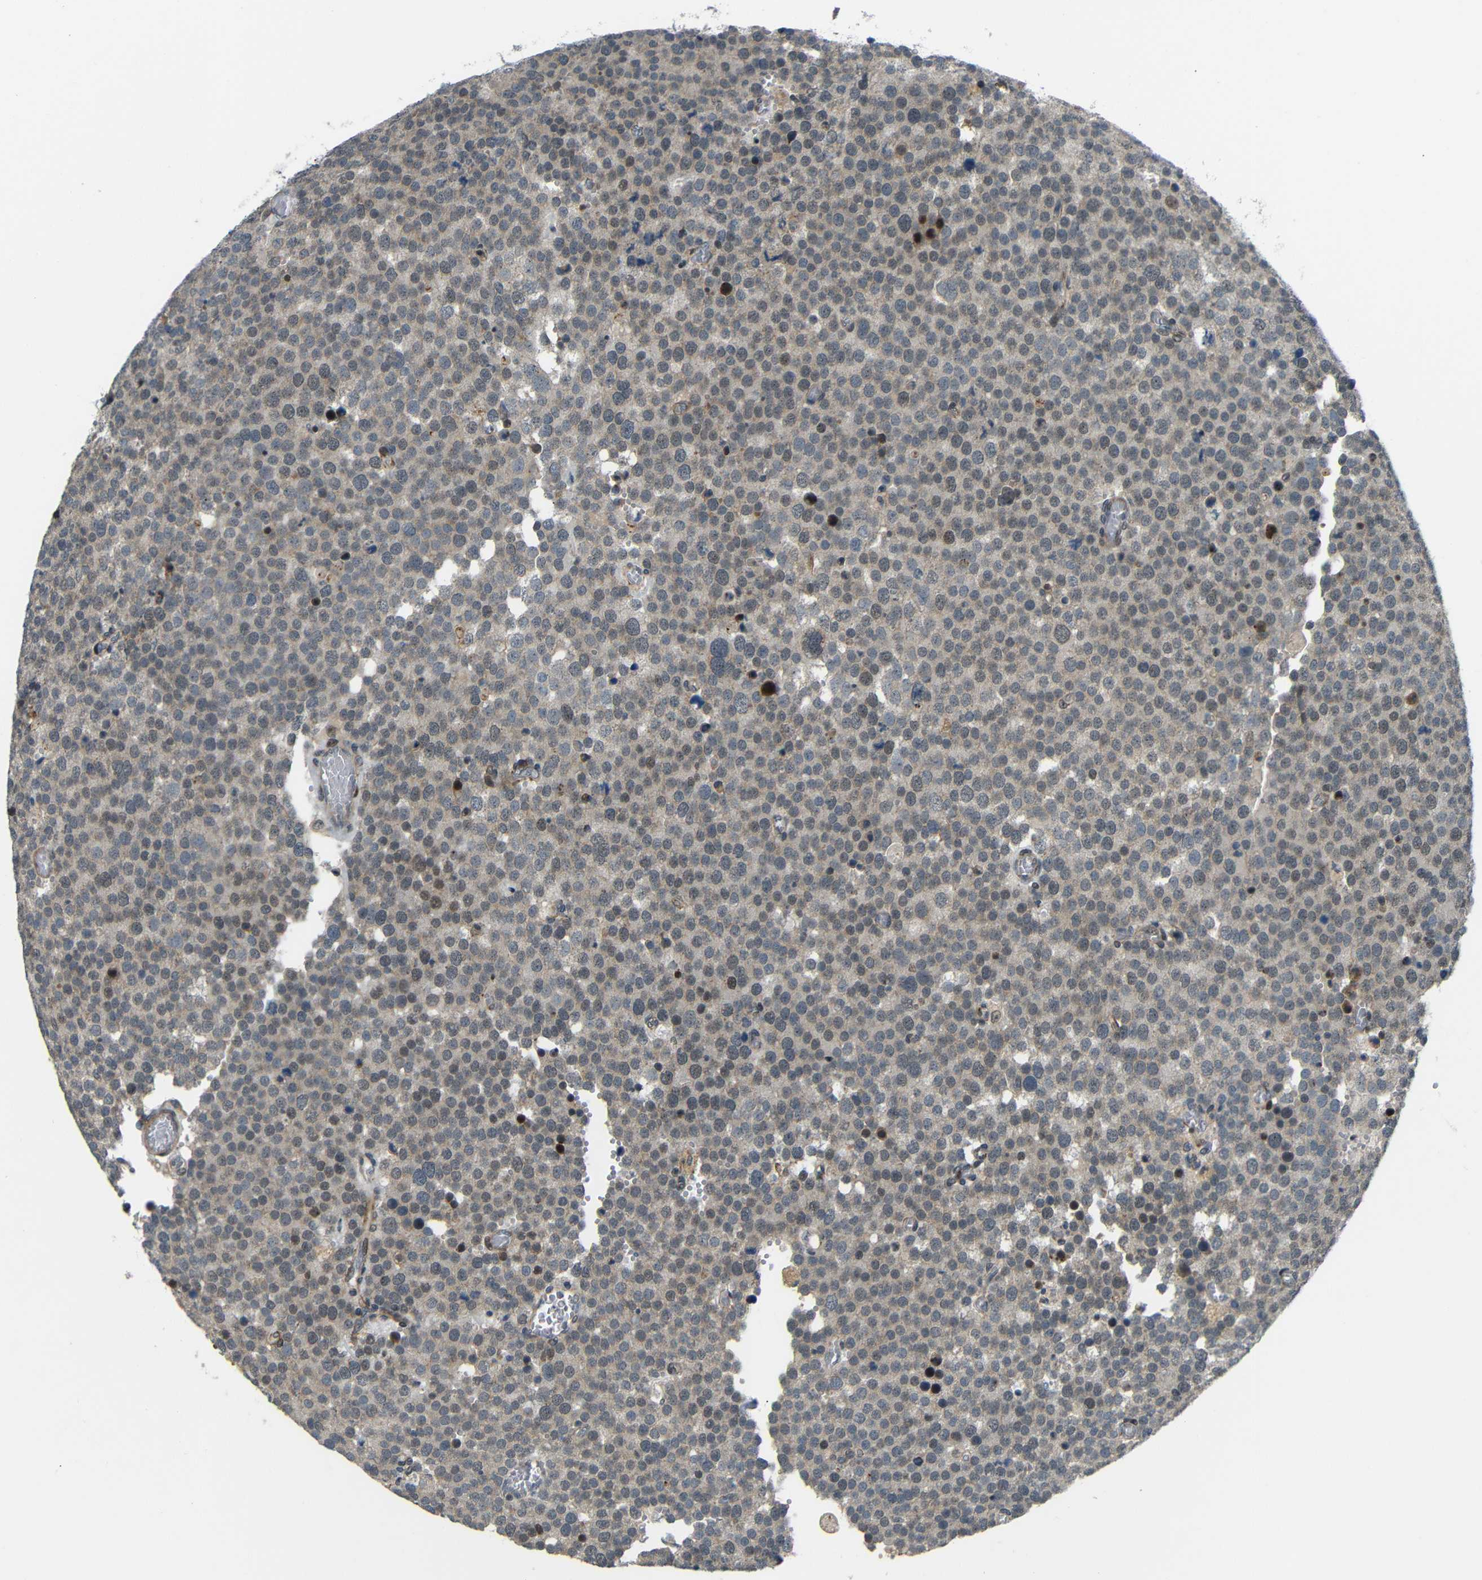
{"staining": {"intensity": "weak", "quantity": "25%-75%", "location": "cytoplasmic/membranous,nuclear"}, "tissue": "testis cancer", "cell_type": "Tumor cells", "image_type": "cancer", "snomed": [{"axis": "morphology", "description": "Normal tissue, NOS"}, {"axis": "morphology", "description": "Seminoma, NOS"}, {"axis": "topography", "description": "Testis"}], "caption": "Weak cytoplasmic/membranous and nuclear positivity is identified in approximately 25%-75% of tumor cells in testis seminoma.", "gene": "SYDE1", "patient": {"sex": "male", "age": 71}}